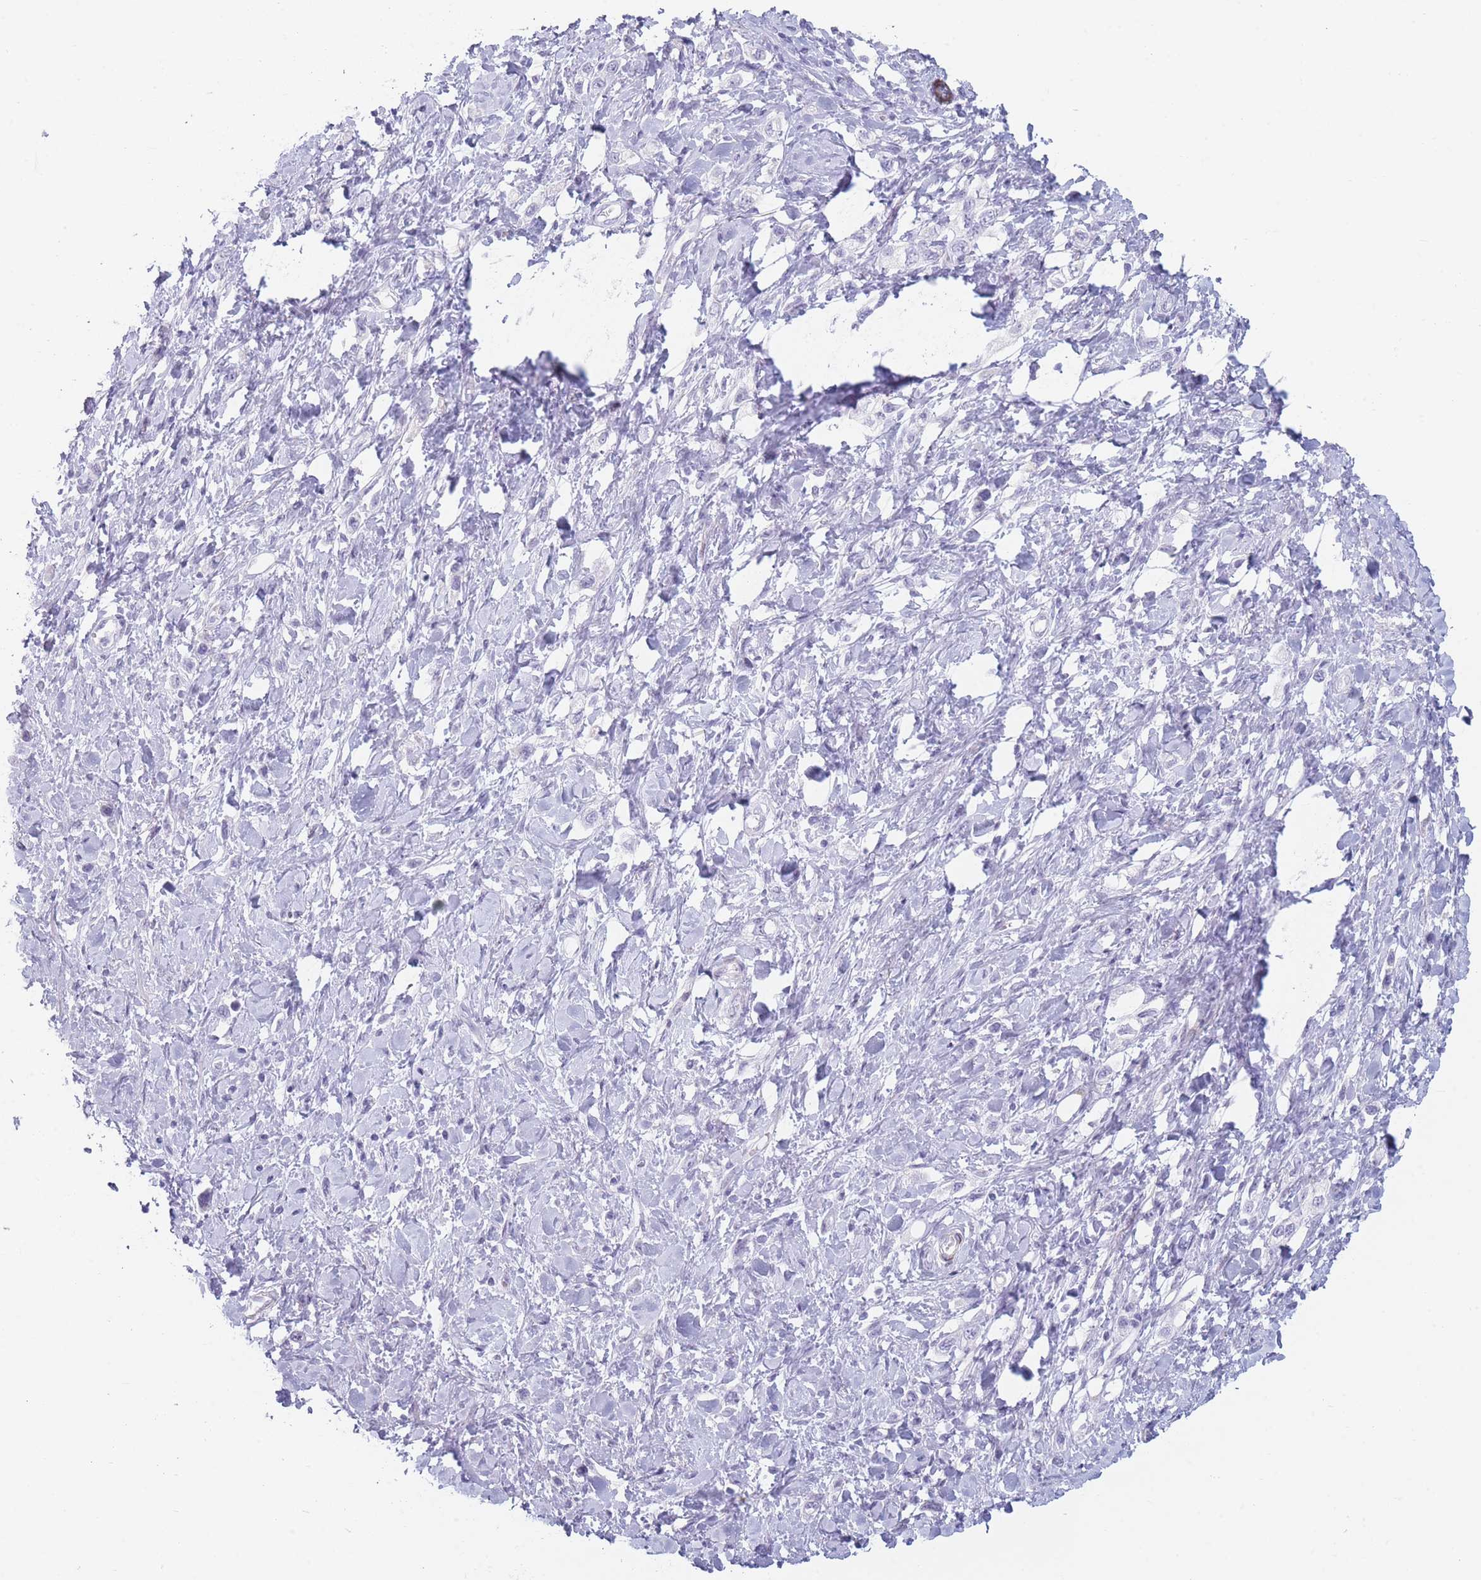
{"staining": {"intensity": "negative", "quantity": "none", "location": "none"}, "tissue": "stomach cancer", "cell_type": "Tumor cells", "image_type": "cancer", "snomed": [{"axis": "morphology", "description": "Adenocarcinoma, NOS"}, {"axis": "topography", "description": "Stomach"}], "caption": "This is an IHC photomicrograph of adenocarcinoma (stomach). There is no positivity in tumor cells.", "gene": "IFNA6", "patient": {"sex": "female", "age": 65}}